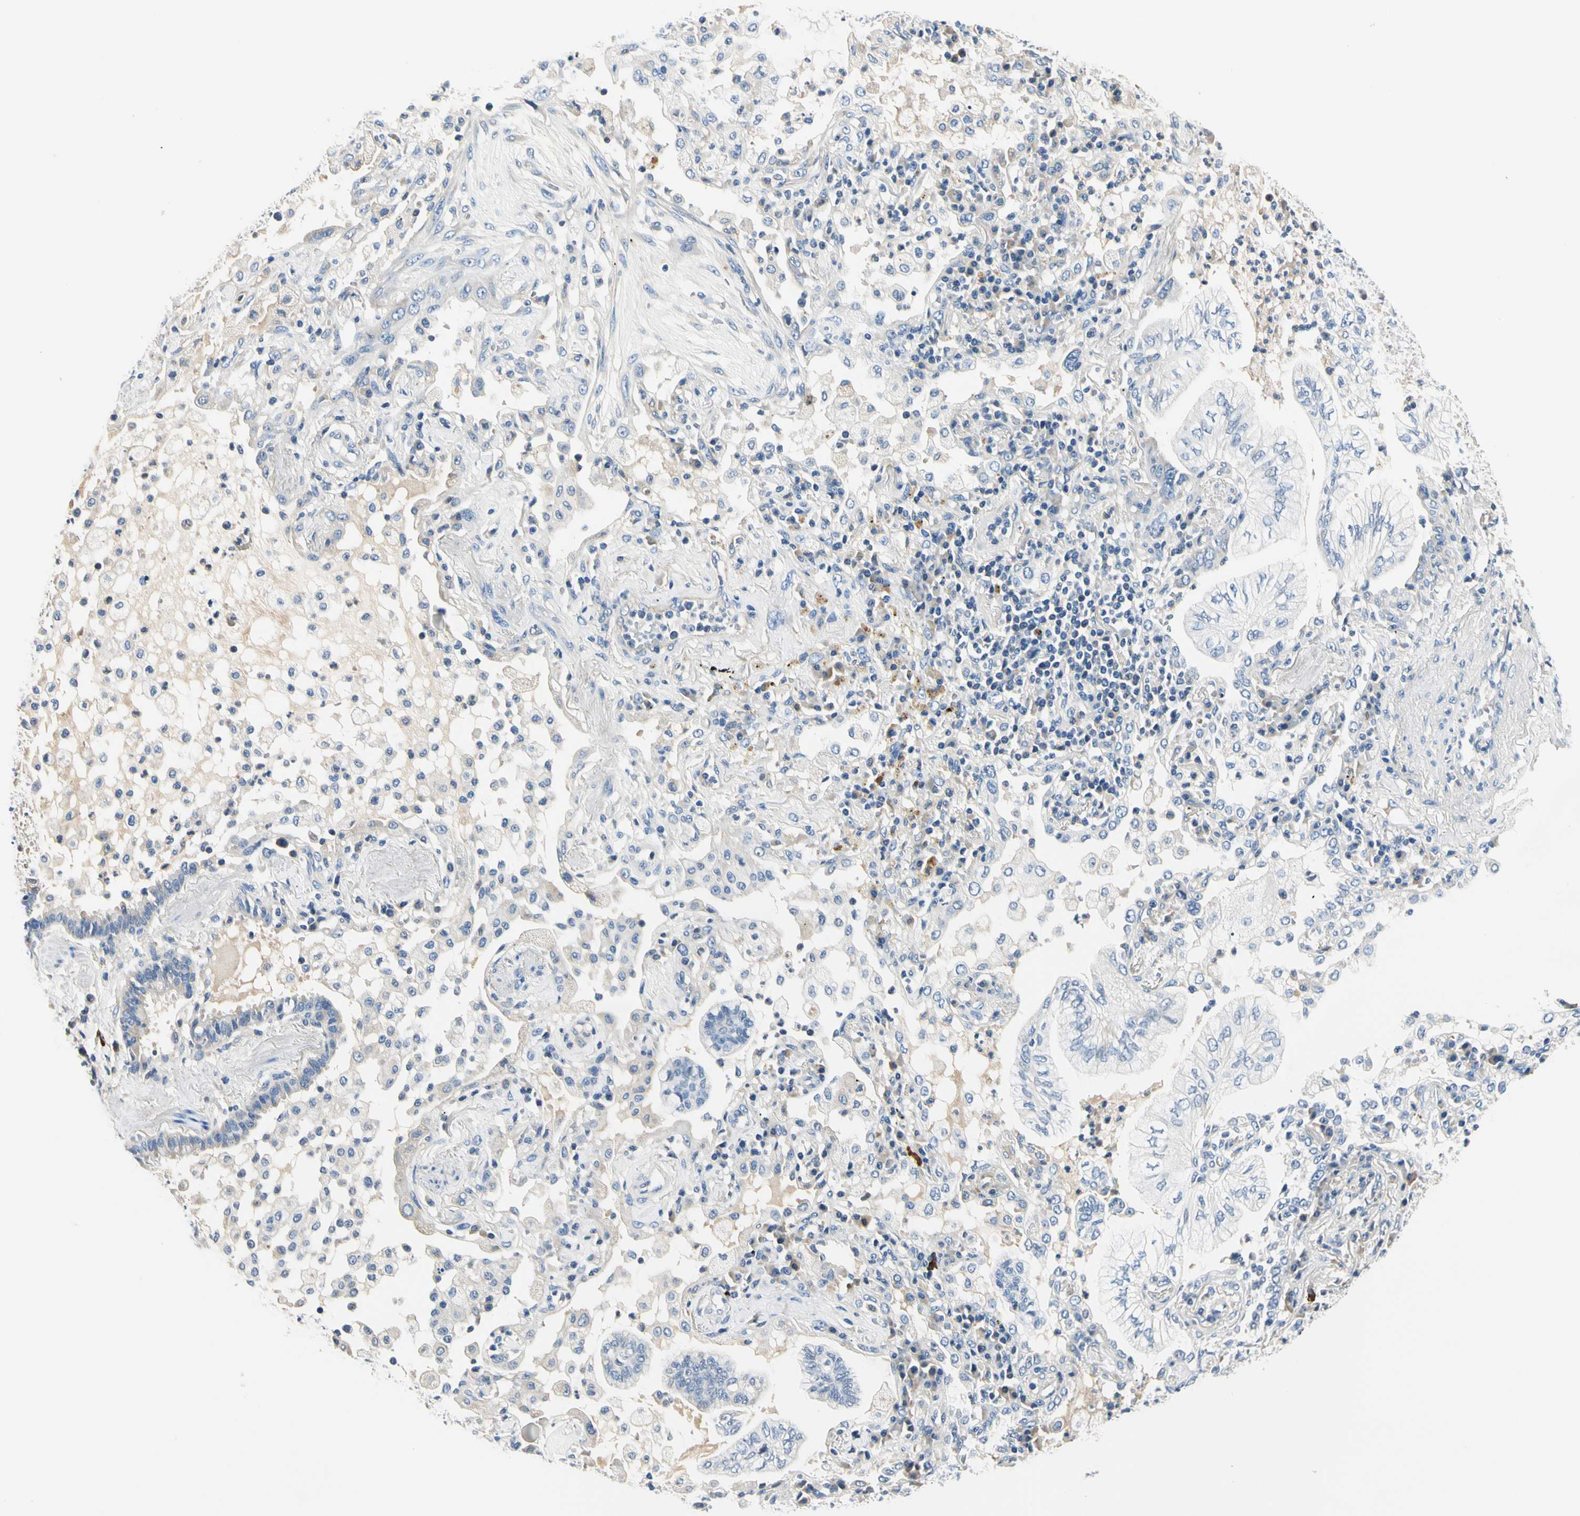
{"staining": {"intensity": "negative", "quantity": "none", "location": "none"}, "tissue": "lung cancer", "cell_type": "Tumor cells", "image_type": "cancer", "snomed": [{"axis": "morphology", "description": "Normal tissue, NOS"}, {"axis": "morphology", "description": "Adenocarcinoma, NOS"}, {"axis": "topography", "description": "Bronchus"}, {"axis": "topography", "description": "Lung"}], "caption": "DAB (3,3'-diaminobenzidine) immunohistochemical staining of lung cancer (adenocarcinoma) demonstrates no significant staining in tumor cells. (DAB (3,3'-diaminobenzidine) IHC, high magnification).", "gene": "TGFBR3", "patient": {"sex": "female", "age": 70}}